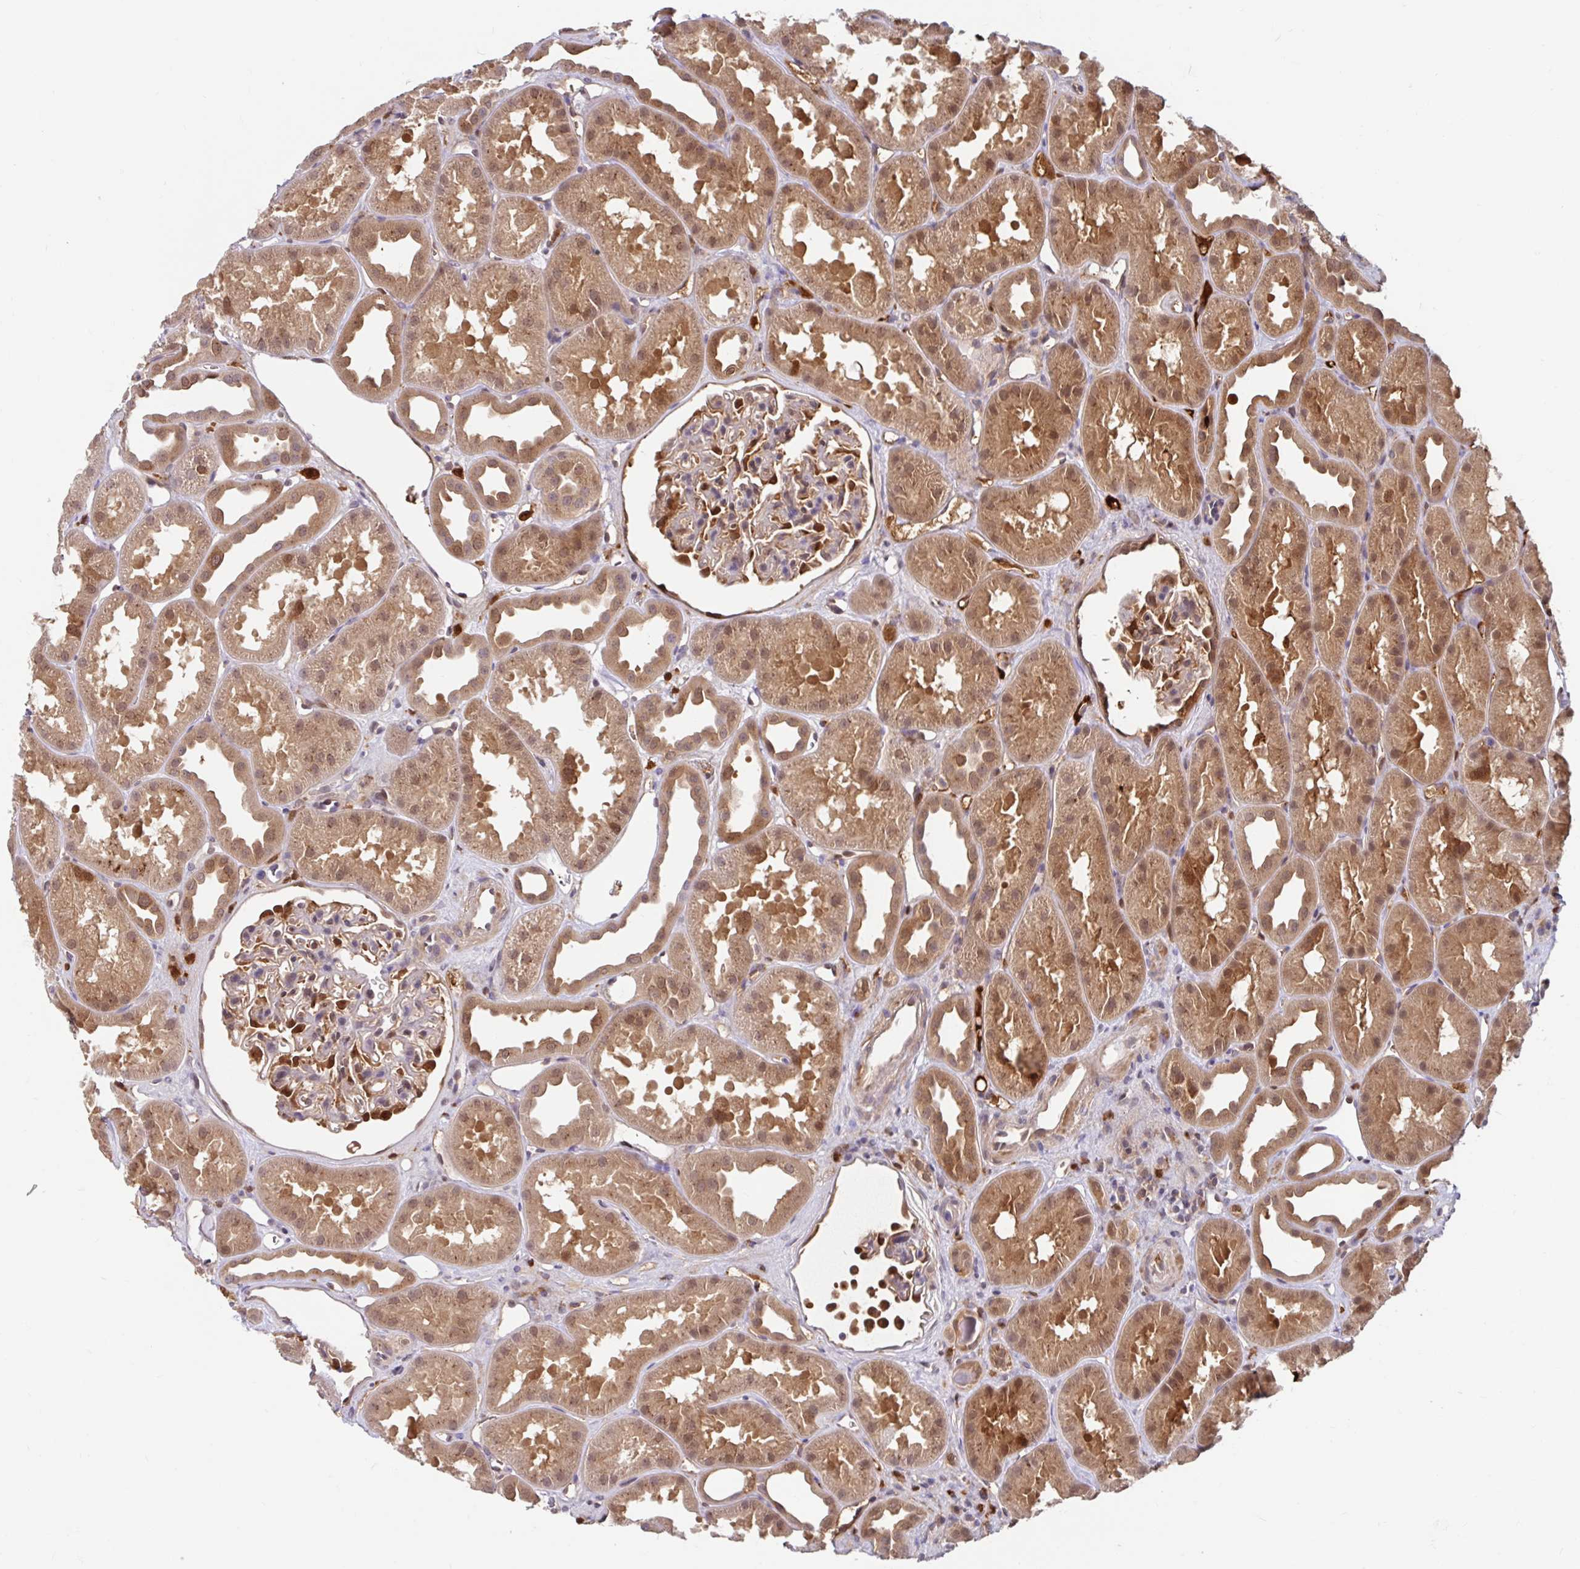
{"staining": {"intensity": "strong", "quantity": "<25%", "location": "cytoplasmic/membranous,nuclear"}, "tissue": "kidney", "cell_type": "Cells in glomeruli", "image_type": "normal", "snomed": [{"axis": "morphology", "description": "Normal tissue, NOS"}, {"axis": "topography", "description": "Kidney"}], "caption": "A medium amount of strong cytoplasmic/membranous,nuclear positivity is present in approximately <25% of cells in glomeruli in normal kidney. Nuclei are stained in blue.", "gene": "BLVRA", "patient": {"sex": "male", "age": 61}}